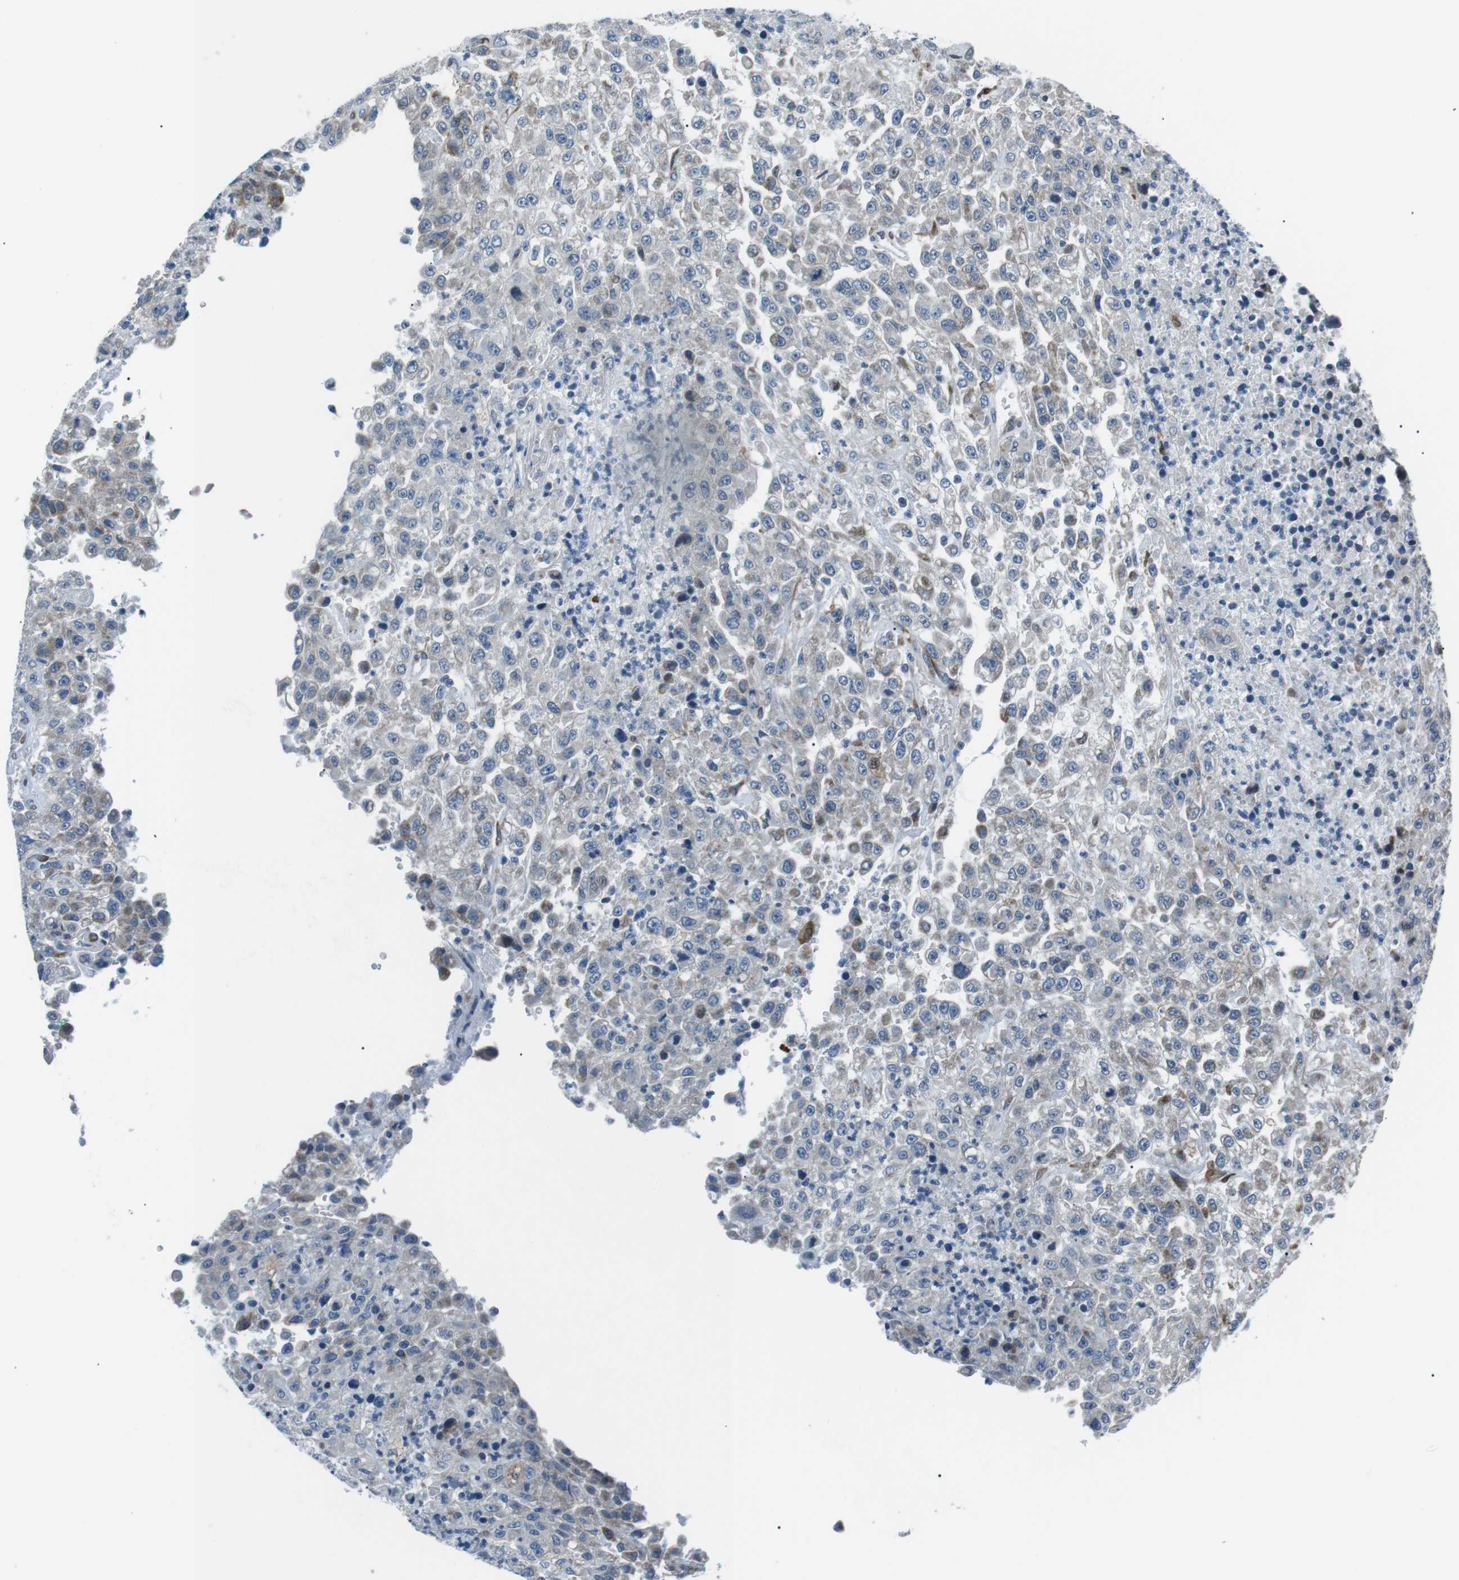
{"staining": {"intensity": "weak", "quantity": "<25%", "location": "cytoplasmic/membranous"}, "tissue": "urothelial cancer", "cell_type": "Tumor cells", "image_type": "cancer", "snomed": [{"axis": "morphology", "description": "Urothelial carcinoma, High grade"}, {"axis": "topography", "description": "Urinary bladder"}], "caption": "Tumor cells are negative for brown protein staining in urothelial cancer.", "gene": "BLNK", "patient": {"sex": "male", "age": 46}}